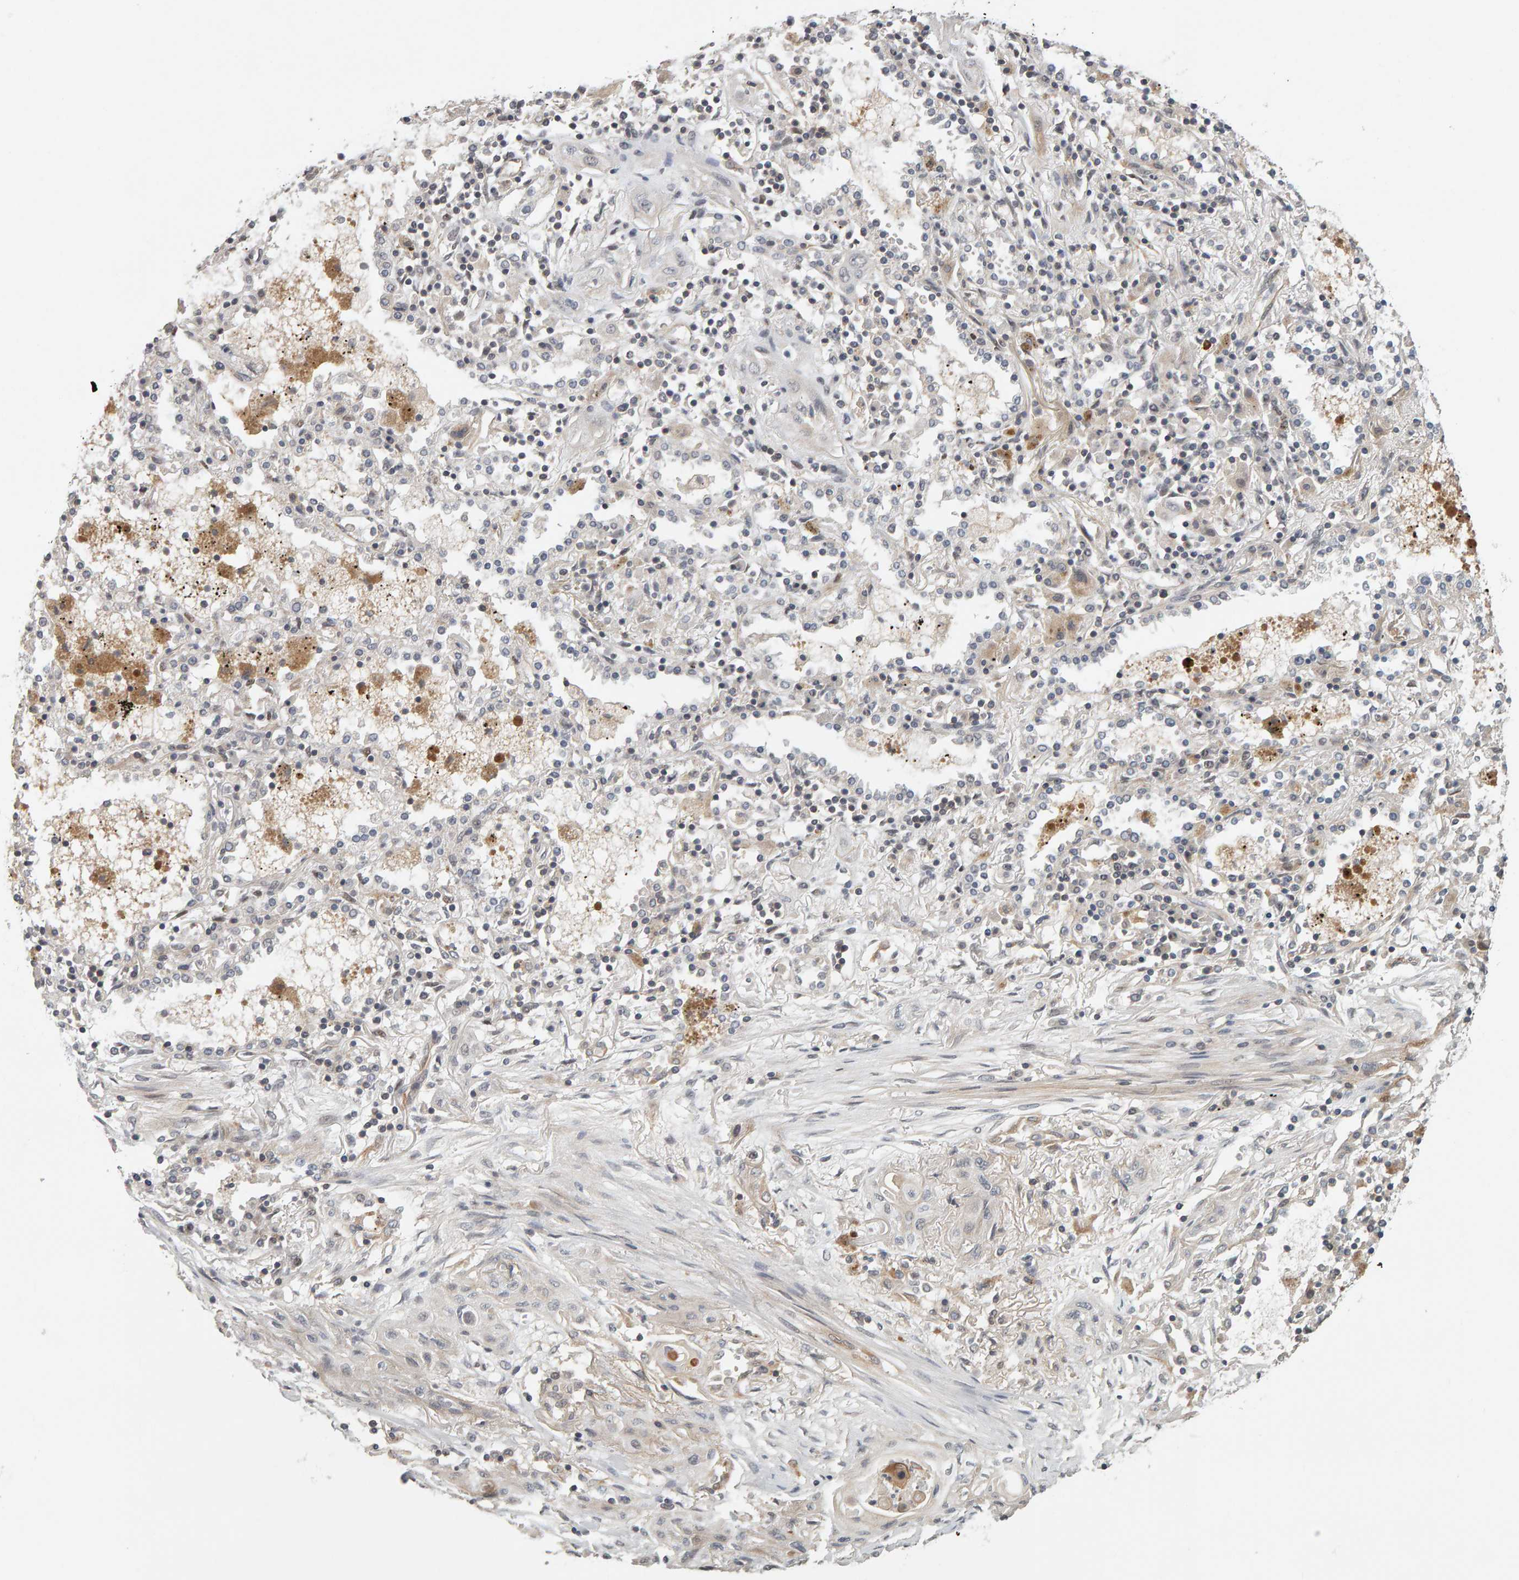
{"staining": {"intensity": "negative", "quantity": "none", "location": "none"}, "tissue": "lung cancer", "cell_type": "Tumor cells", "image_type": "cancer", "snomed": [{"axis": "morphology", "description": "Squamous cell carcinoma, NOS"}, {"axis": "topography", "description": "Lung"}], "caption": "DAB immunohistochemical staining of lung cancer exhibits no significant expression in tumor cells.", "gene": "TEFM", "patient": {"sex": "female", "age": 47}}